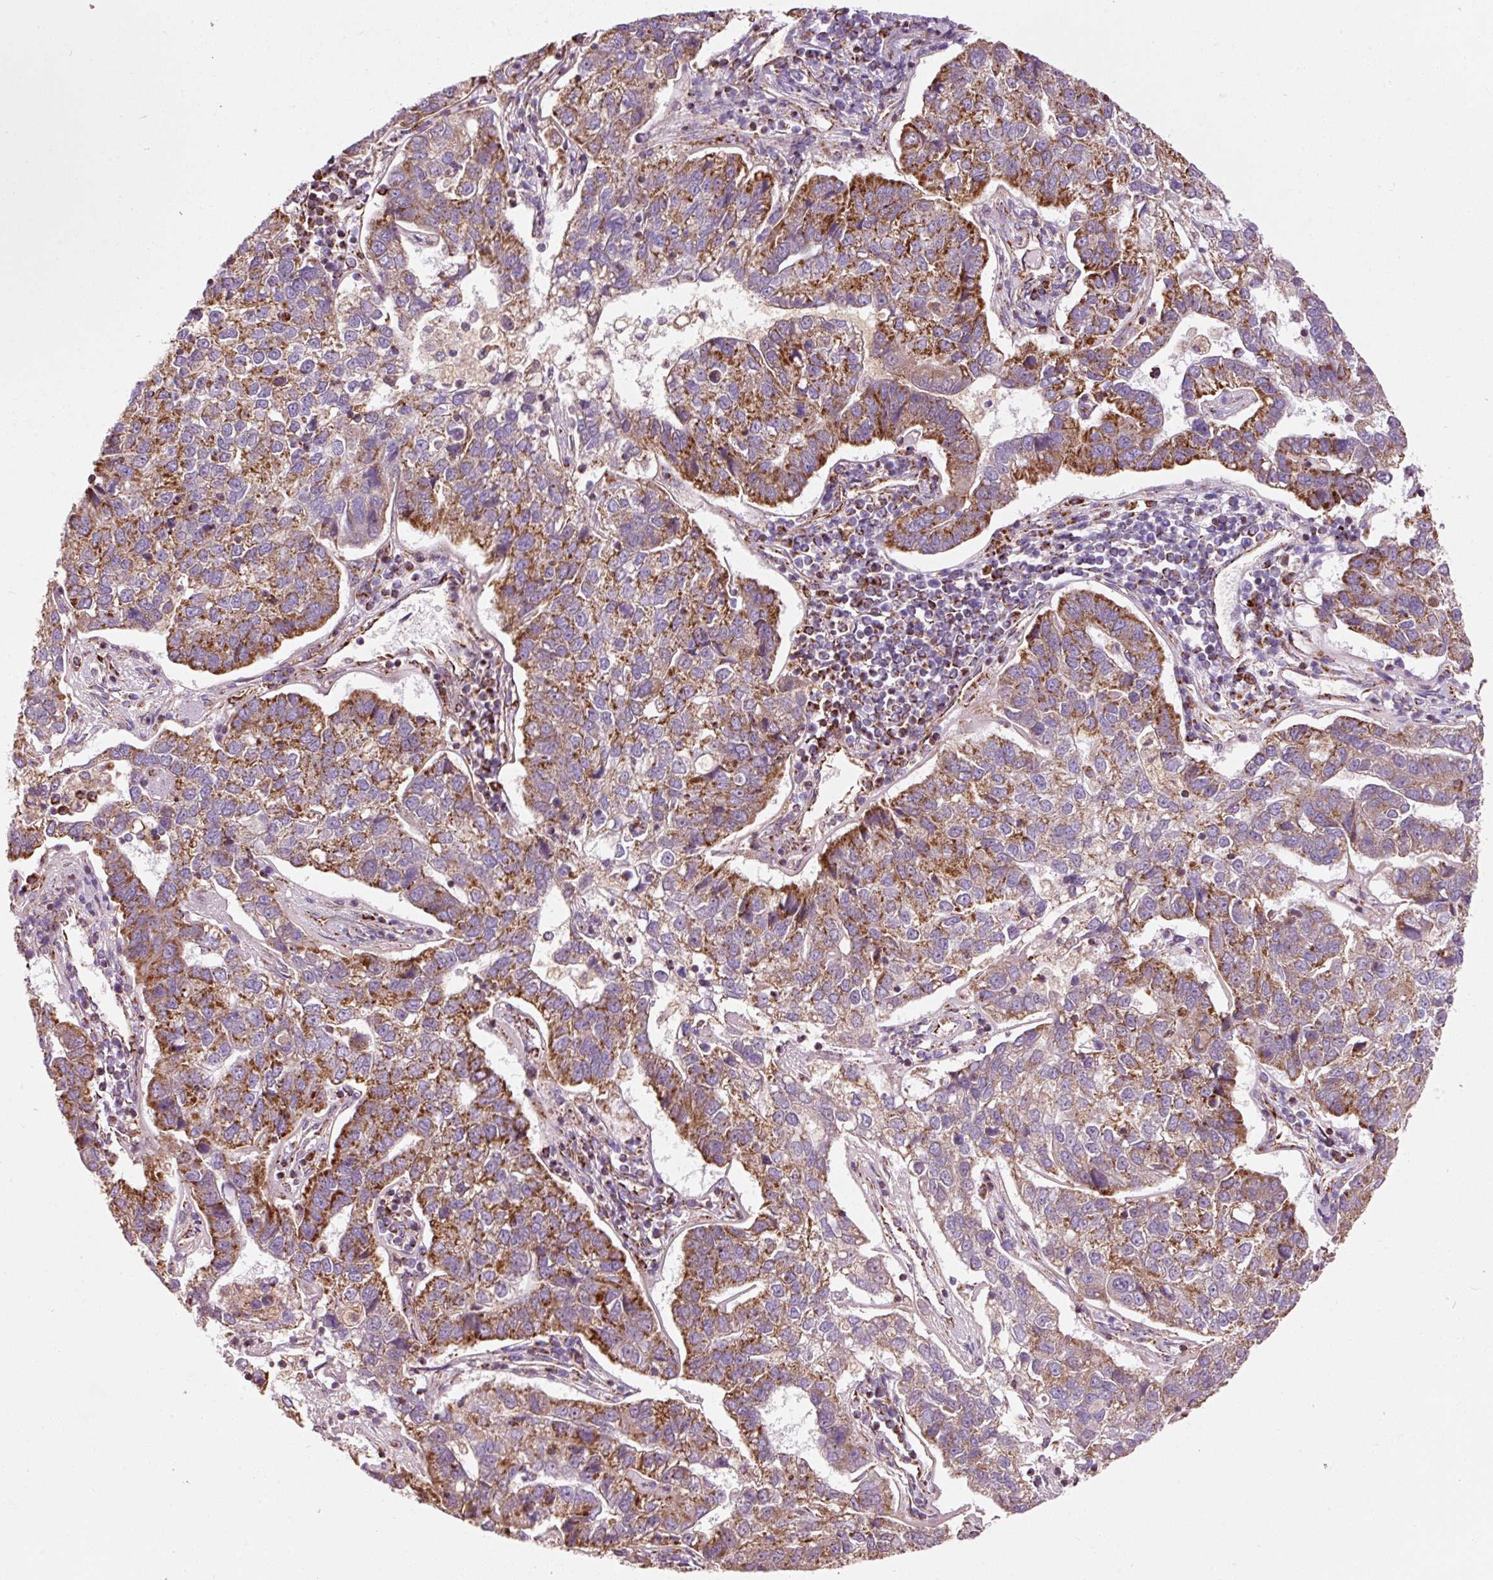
{"staining": {"intensity": "strong", "quantity": "25%-75%", "location": "cytoplasmic/membranous"}, "tissue": "pancreatic cancer", "cell_type": "Tumor cells", "image_type": "cancer", "snomed": [{"axis": "morphology", "description": "Adenocarcinoma, NOS"}, {"axis": "topography", "description": "Pancreas"}], "caption": "Immunohistochemistry (IHC) staining of pancreatic cancer, which demonstrates high levels of strong cytoplasmic/membranous positivity in about 25%-75% of tumor cells indicating strong cytoplasmic/membranous protein expression. The staining was performed using DAB (brown) for protein detection and nuclei were counterstained in hematoxylin (blue).", "gene": "NDUFB4", "patient": {"sex": "female", "age": 61}}